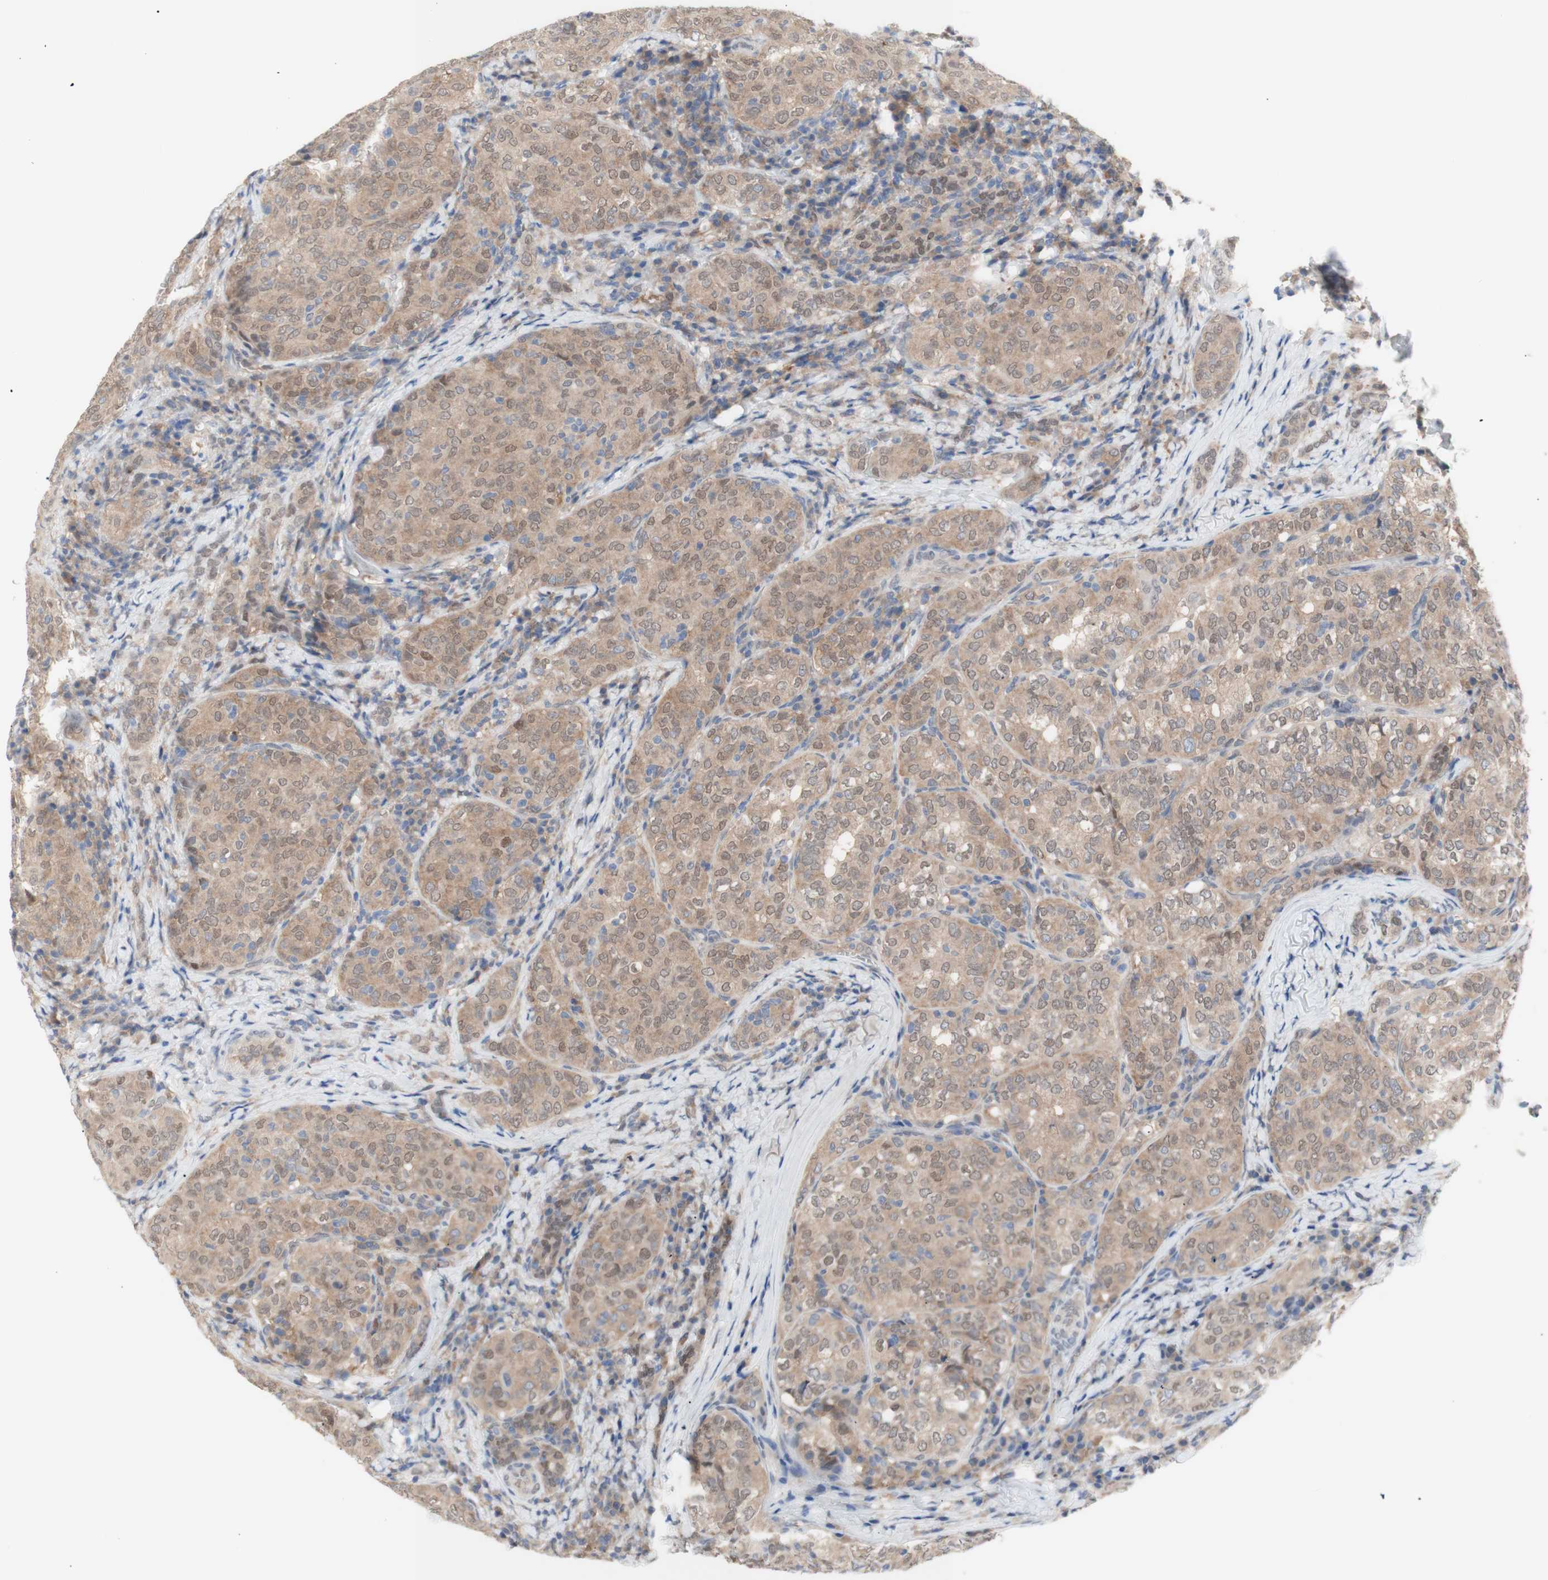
{"staining": {"intensity": "weak", "quantity": ">75%", "location": "cytoplasmic/membranous,nuclear"}, "tissue": "thyroid cancer", "cell_type": "Tumor cells", "image_type": "cancer", "snomed": [{"axis": "morphology", "description": "Normal tissue, NOS"}, {"axis": "morphology", "description": "Papillary adenocarcinoma, NOS"}, {"axis": "topography", "description": "Thyroid gland"}], "caption": "A photomicrograph showing weak cytoplasmic/membranous and nuclear staining in approximately >75% of tumor cells in thyroid papillary adenocarcinoma, as visualized by brown immunohistochemical staining.", "gene": "PRMT5", "patient": {"sex": "female", "age": 30}}